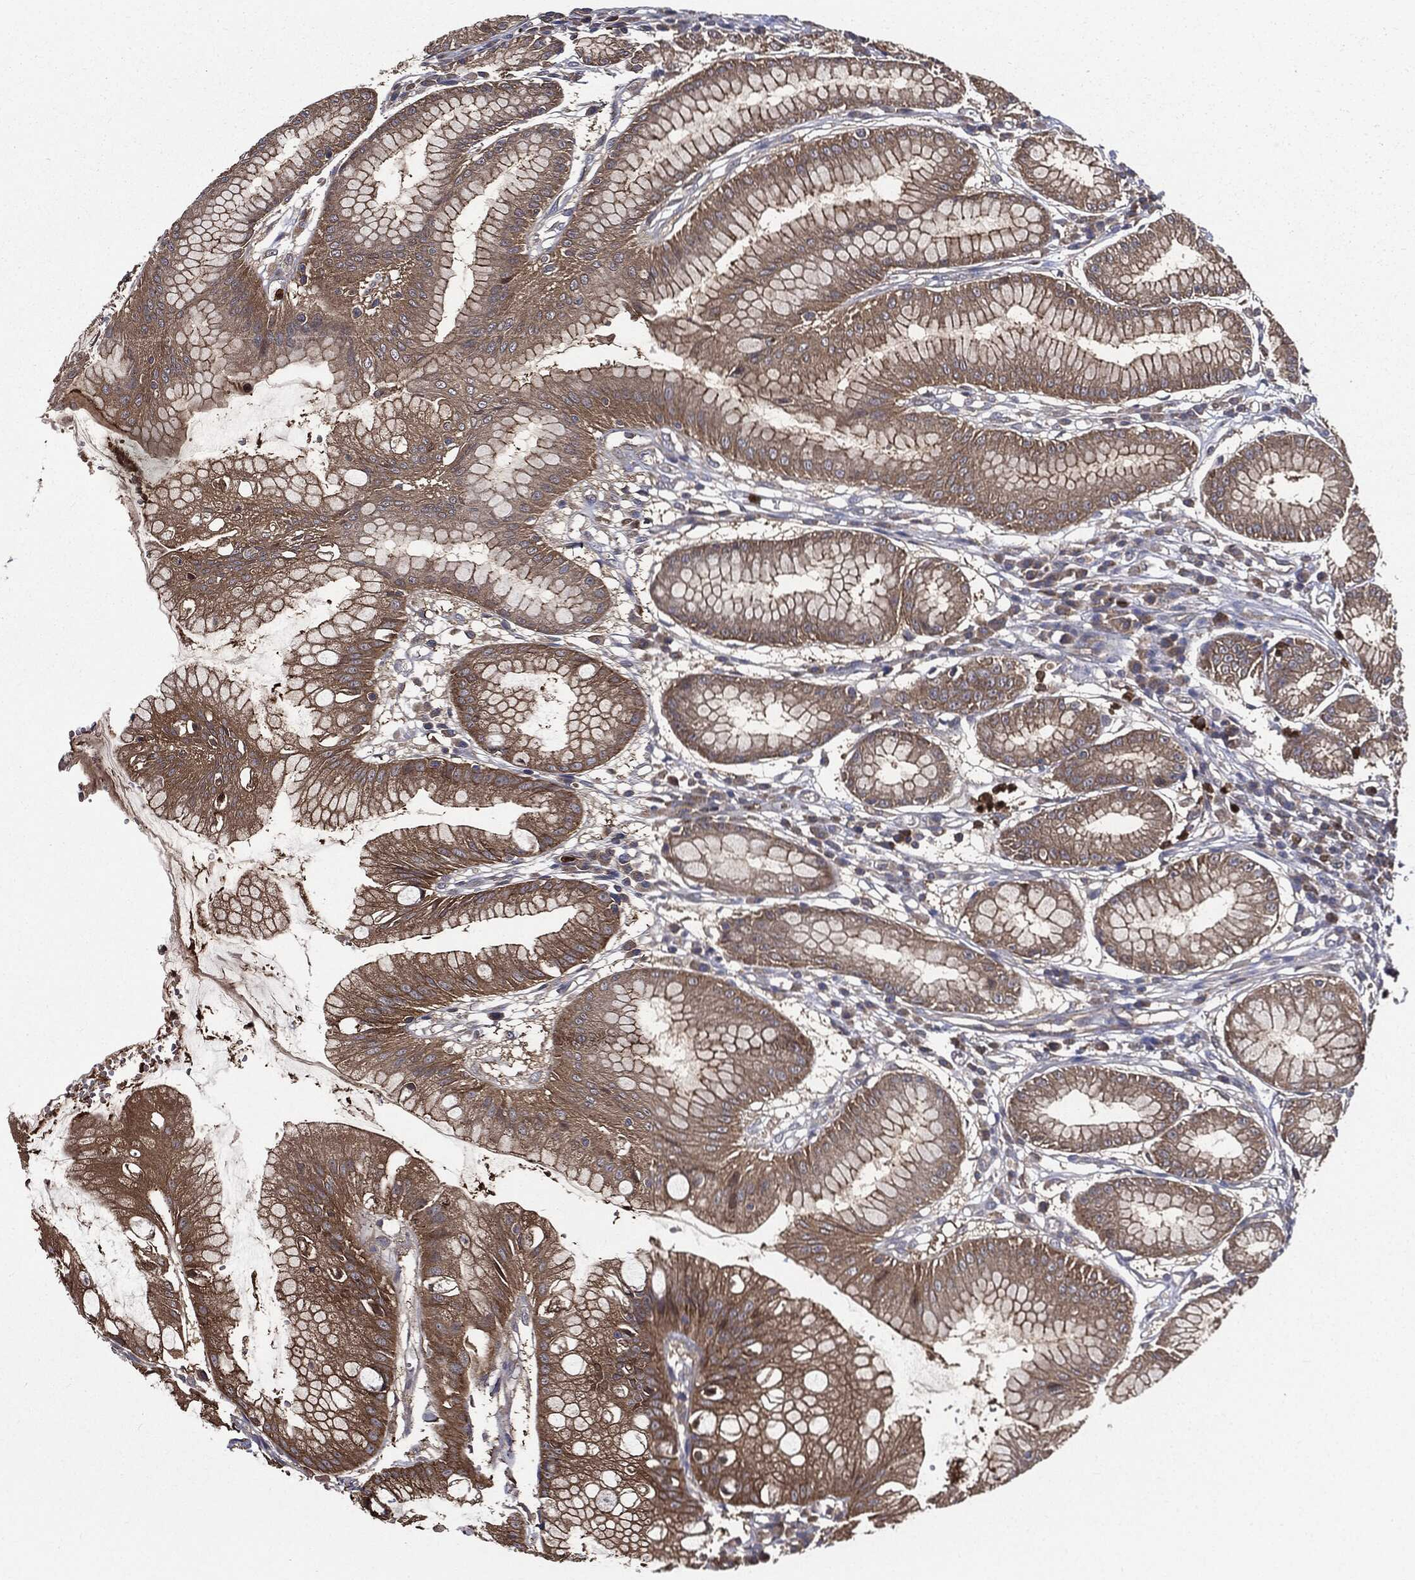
{"staining": {"intensity": "strong", "quantity": "25%-75%", "location": "cytoplasmic/membranous"}, "tissue": "stomach", "cell_type": "Glandular cells", "image_type": "normal", "snomed": [{"axis": "morphology", "description": "Normal tissue, NOS"}, {"axis": "morphology", "description": "Inflammation, NOS"}, {"axis": "topography", "description": "Stomach, lower"}], "caption": "IHC image of normal stomach stained for a protein (brown), which reveals high levels of strong cytoplasmic/membranous expression in about 25%-75% of glandular cells.", "gene": "PDCD6IP", "patient": {"sex": "male", "age": 59}}